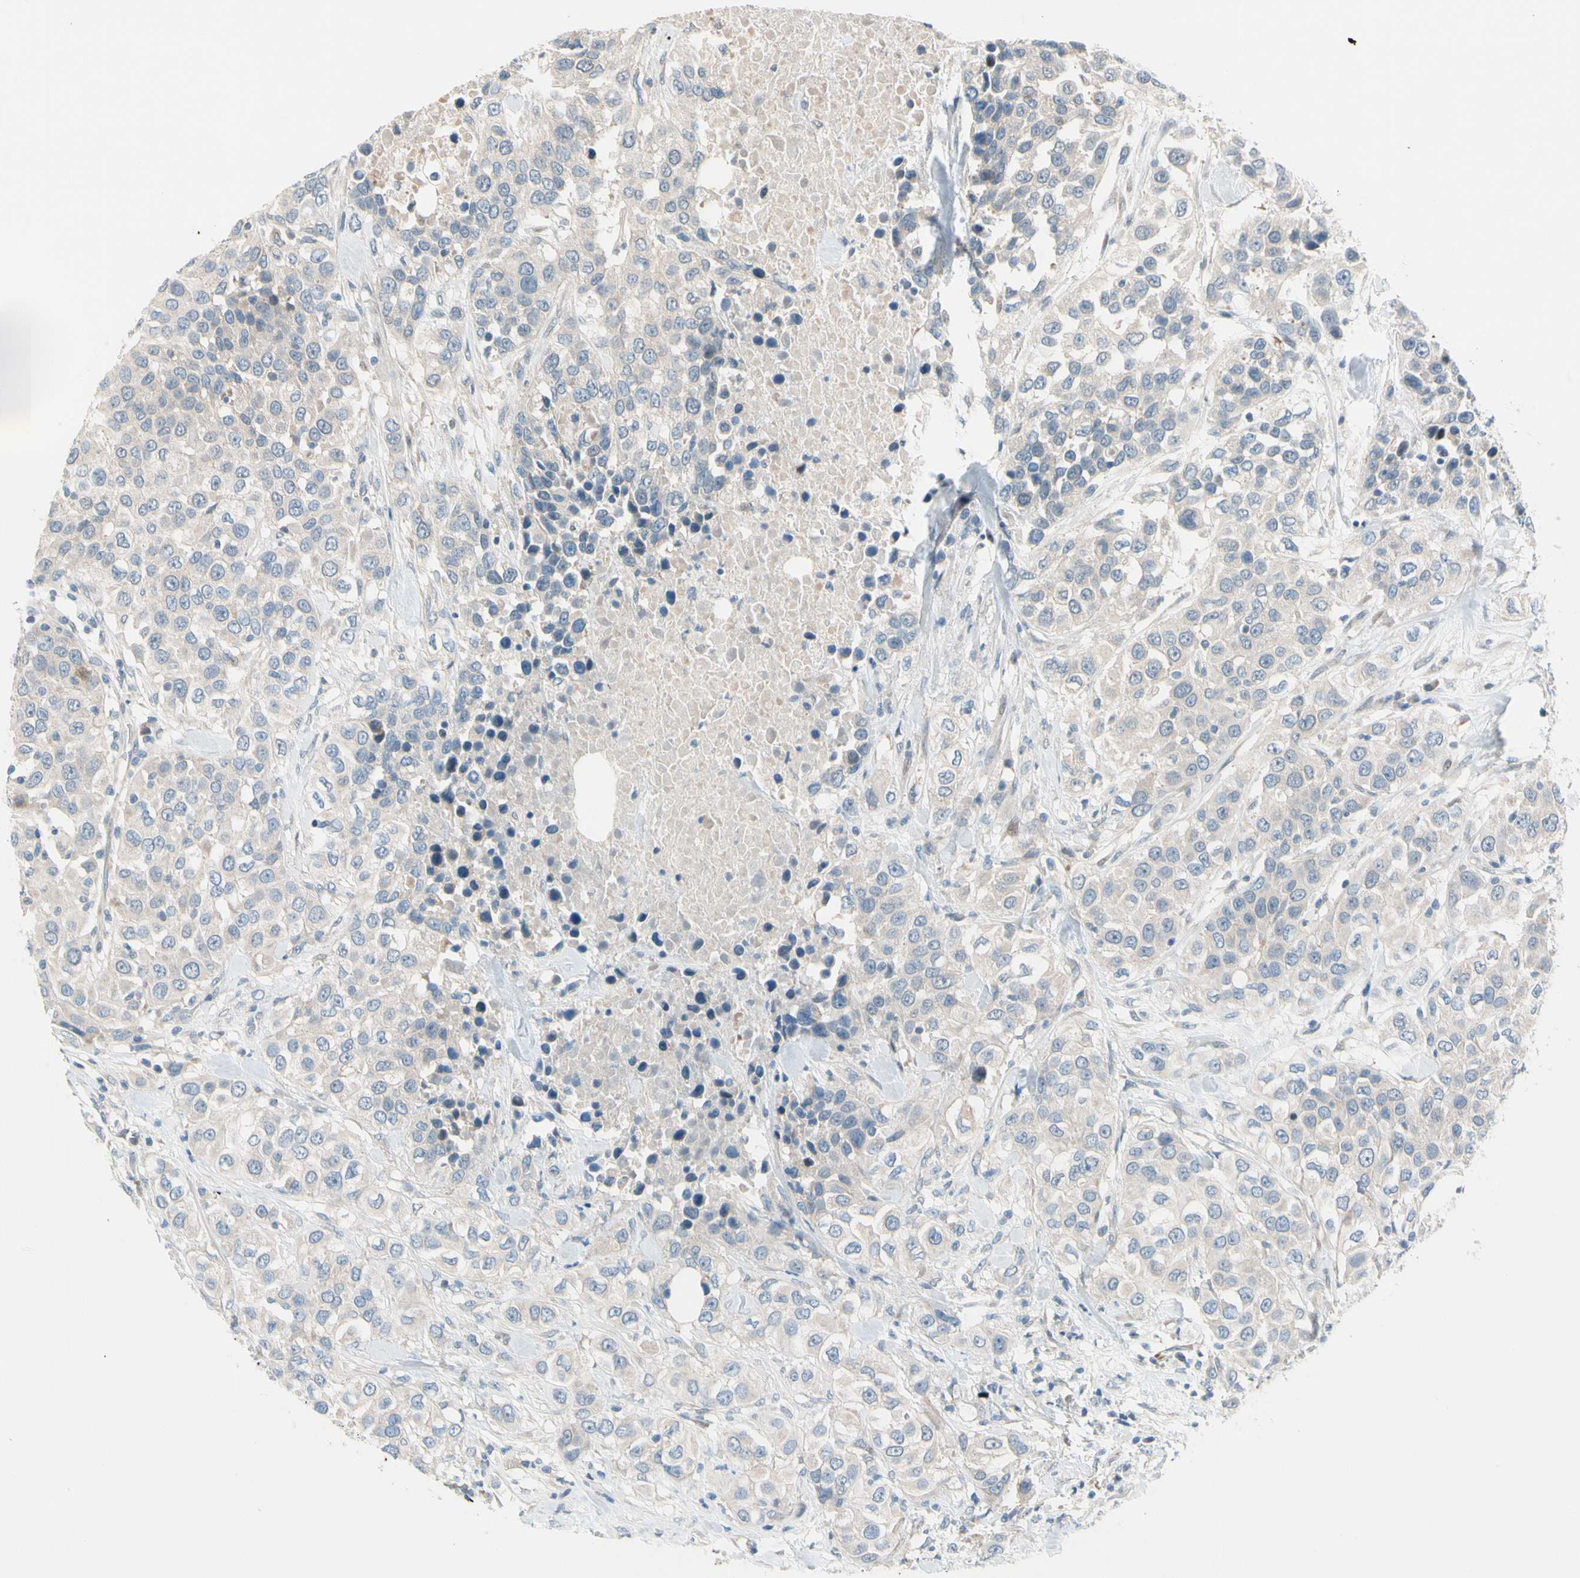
{"staining": {"intensity": "negative", "quantity": "none", "location": "none"}, "tissue": "urothelial cancer", "cell_type": "Tumor cells", "image_type": "cancer", "snomed": [{"axis": "morphology", "description": "Urothelial carcinoma, High grade"}, {"axis": "topography", "description": "Urinary bladder"}], "caption": "Immunohistochemistry of urothelial cancer reveals no expression in tumor cells.", "gene": "CFAP36", "patient": {"sex": "female", "age": 80}}